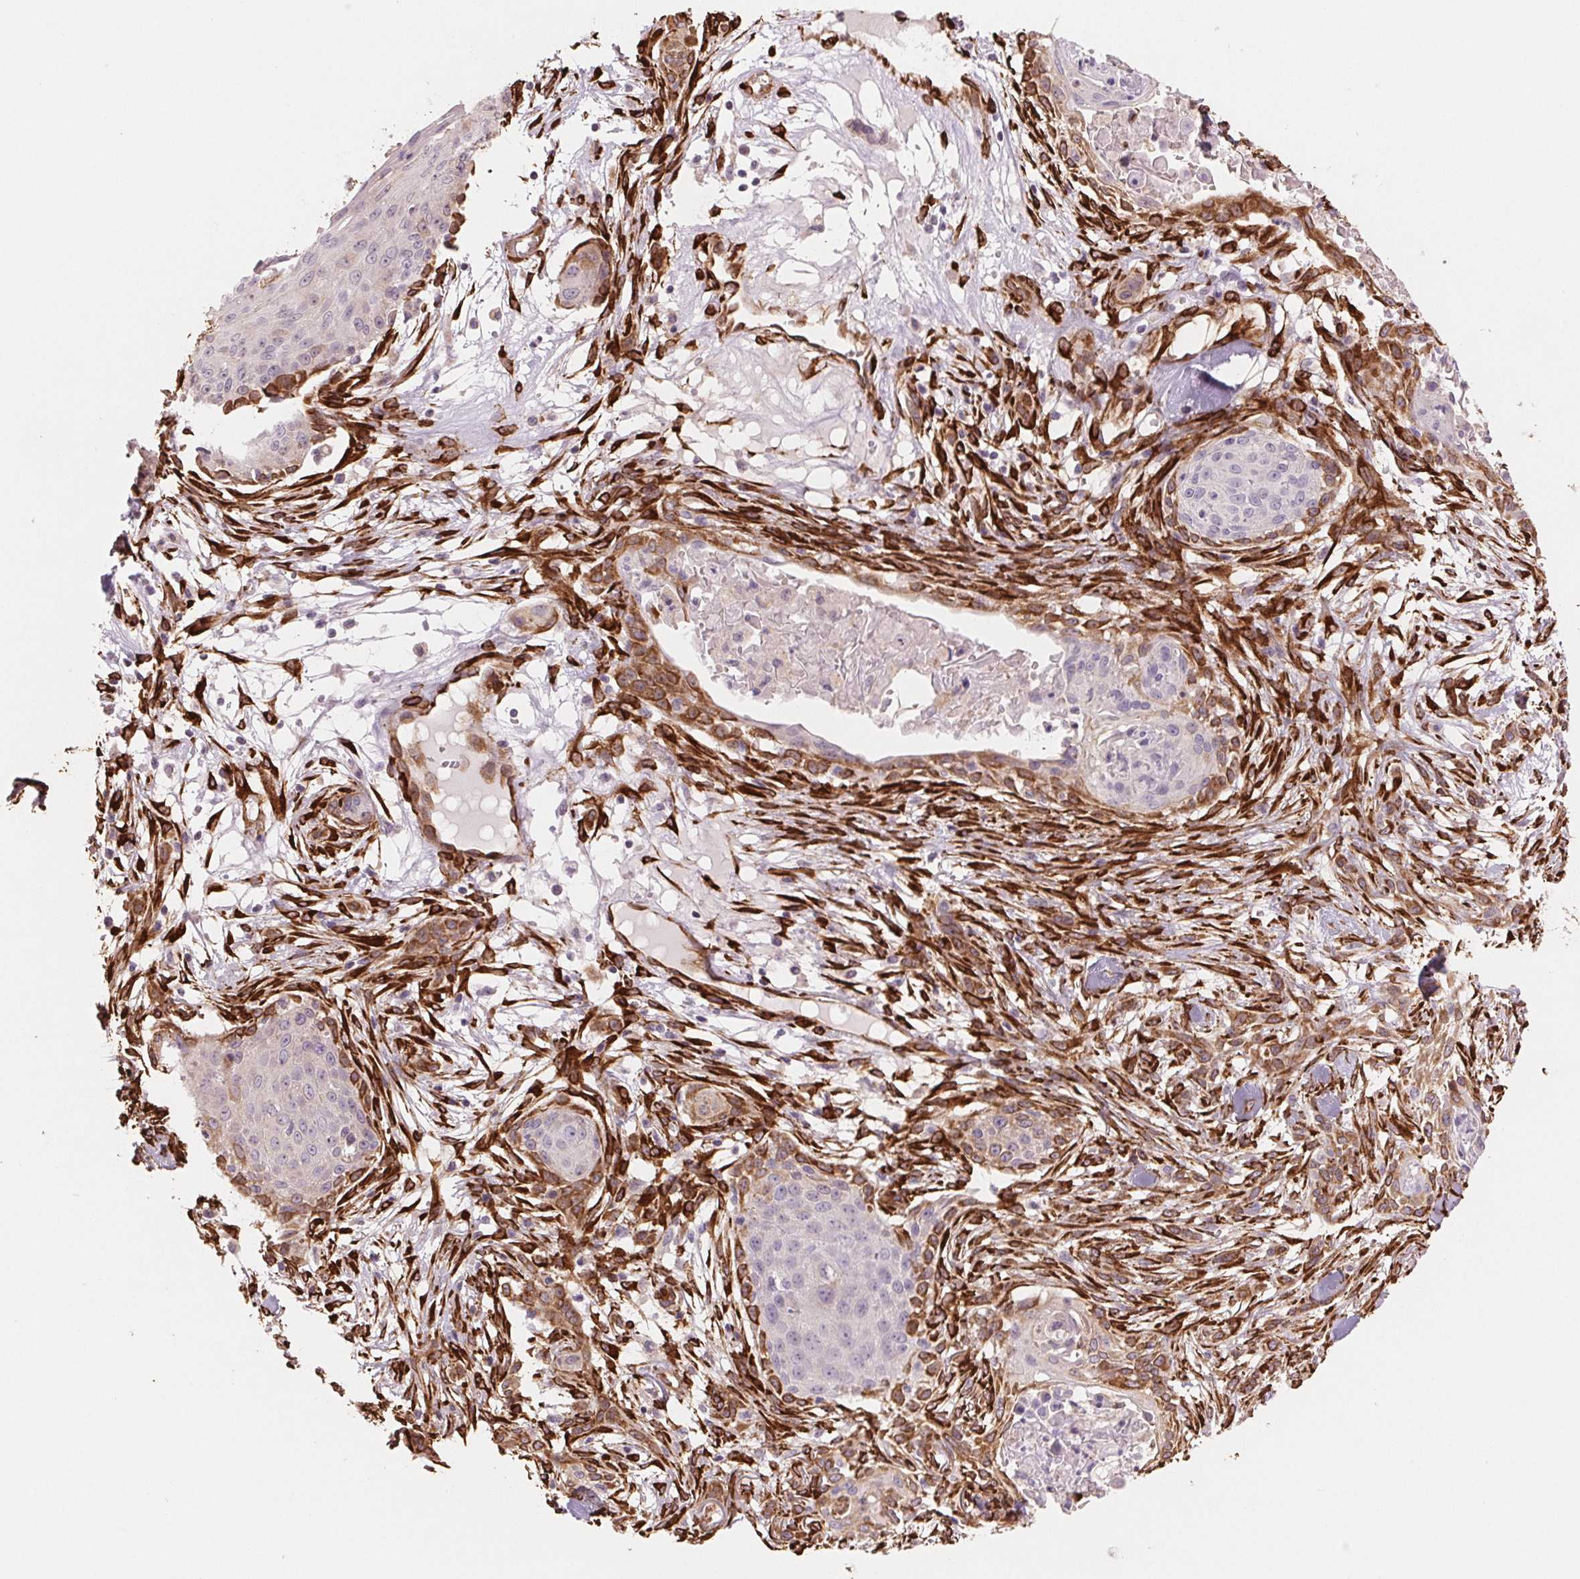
{"staining": {"intensity": "negative", "quantity": "none", "location": "none"}, "tissue": "skin cancer", "cell_type": "Tumor cells", "image_type": "cancer", "snomed": [{"axis": "morphology", "description": "Squamous cell carcinoma, NOS"}, {"axis": "topography", "description": "Skin"}], "caption": "An IHC micrograph of skin cancer is shown. There is no staining in tumor cells of skin cancer. (Stains: DAB (3,3'-diaminobenzidine) immunohistochemistry (IHC) with hematoxylin counter stain, Microscopy: brightfield microscopy at high magnification).", "gene": "FKBP10", "patient": {"sex": "female", "age": 59}}